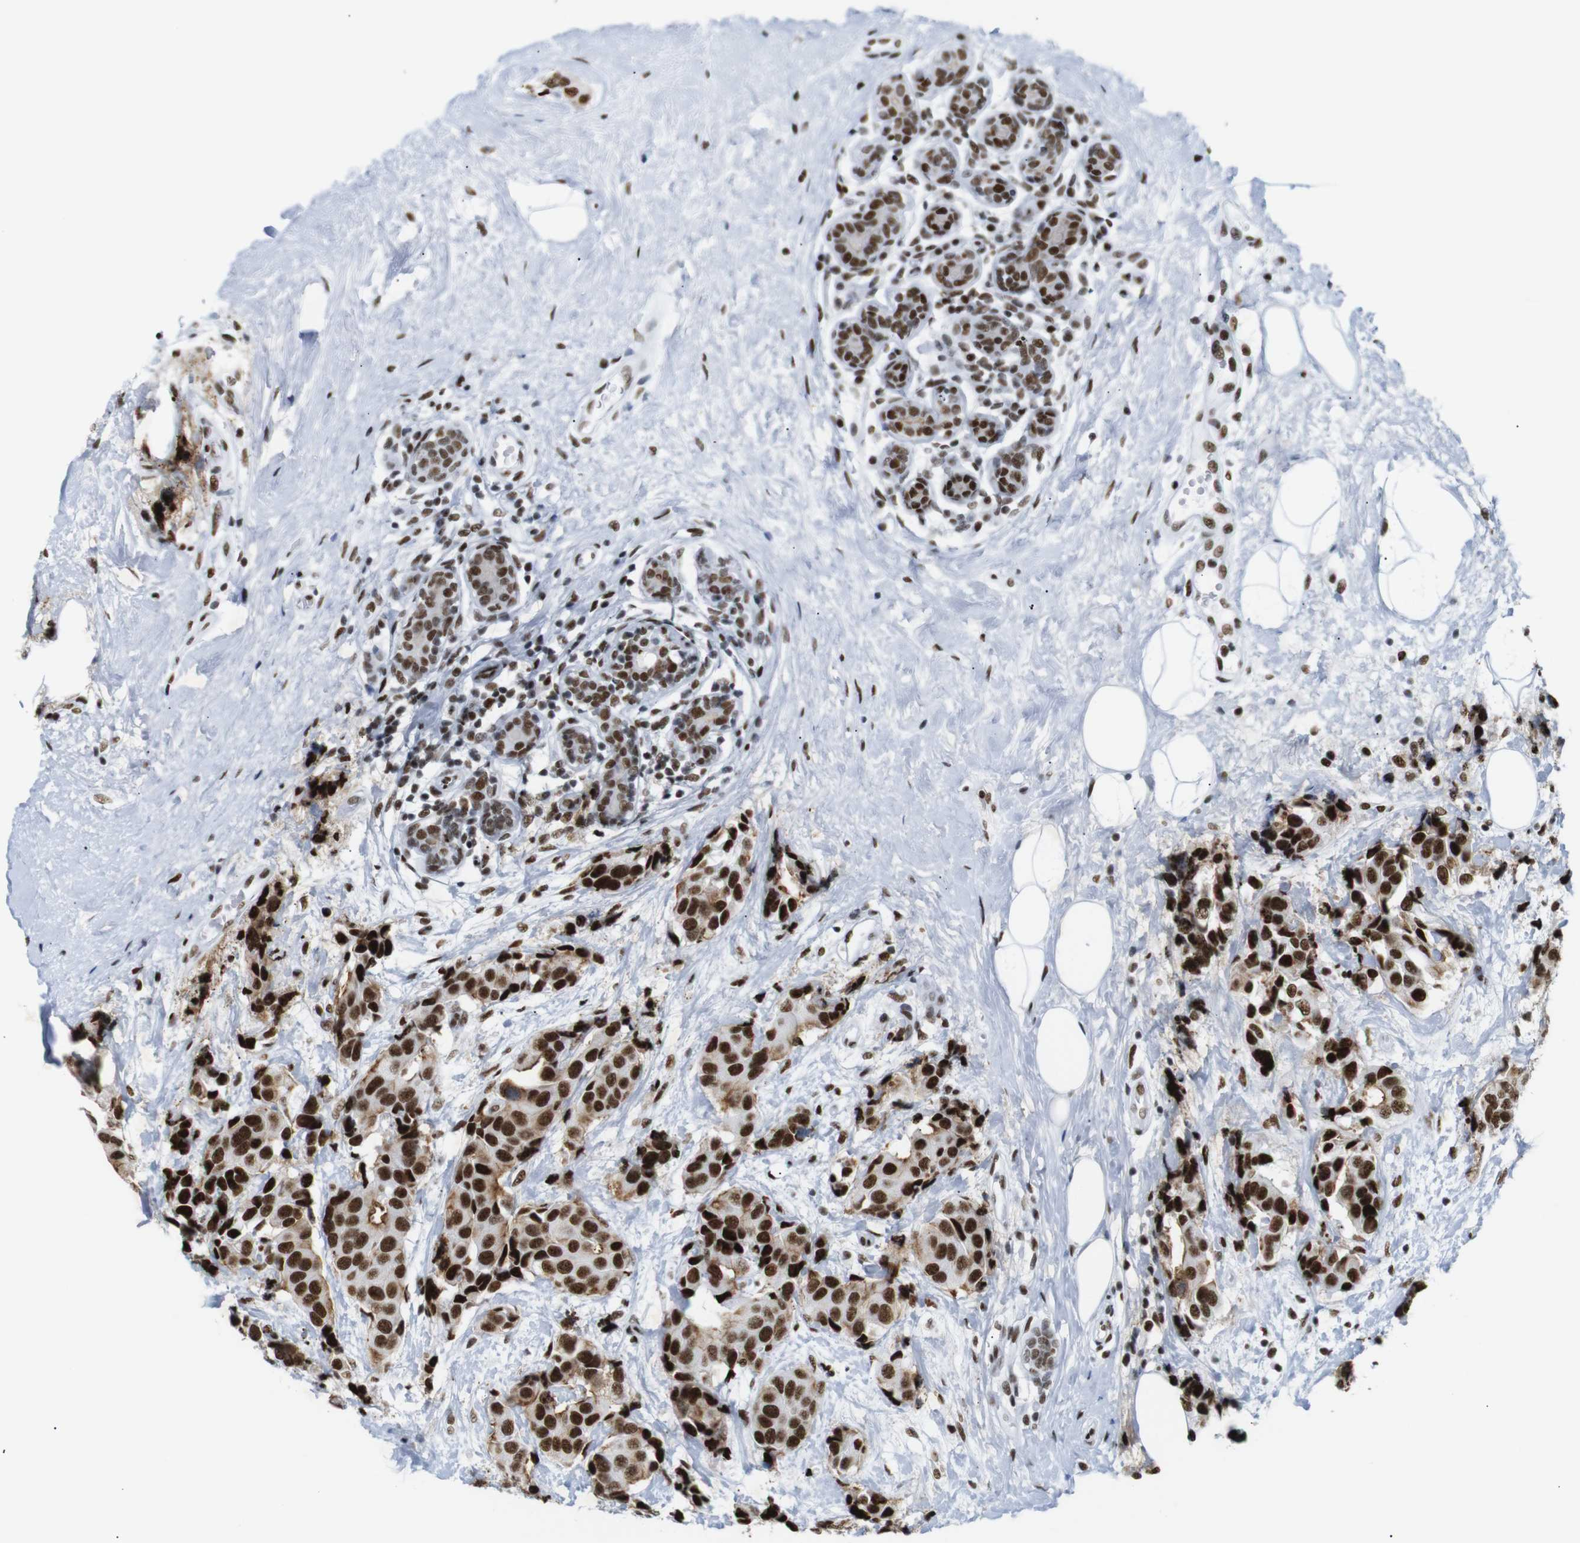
{"staining": {"intensity": "strong", "quantity": ">75%", "location": "cytoplasmic/membranous,nuclear"}, "tissue": "breast cancer", "cell_type": "Tumor cells", "image_type": "cancer", "snomed": [{"axis": "morphology", "description": "Normal tissue, NOS"}, {"axis": "morphology", "description": "Duct carcinoma"}, {"axis": "topography", "description": "Breast"}], "caption": "A micrograph of human breast cancer (intraductal carcinoma) stained for a protein exhibits strong cytoplasmic/membranous and nuclear brown staining in tumor cells.", "gene": "TRA2B", "patient": {"sex": "female", "age": 39}}